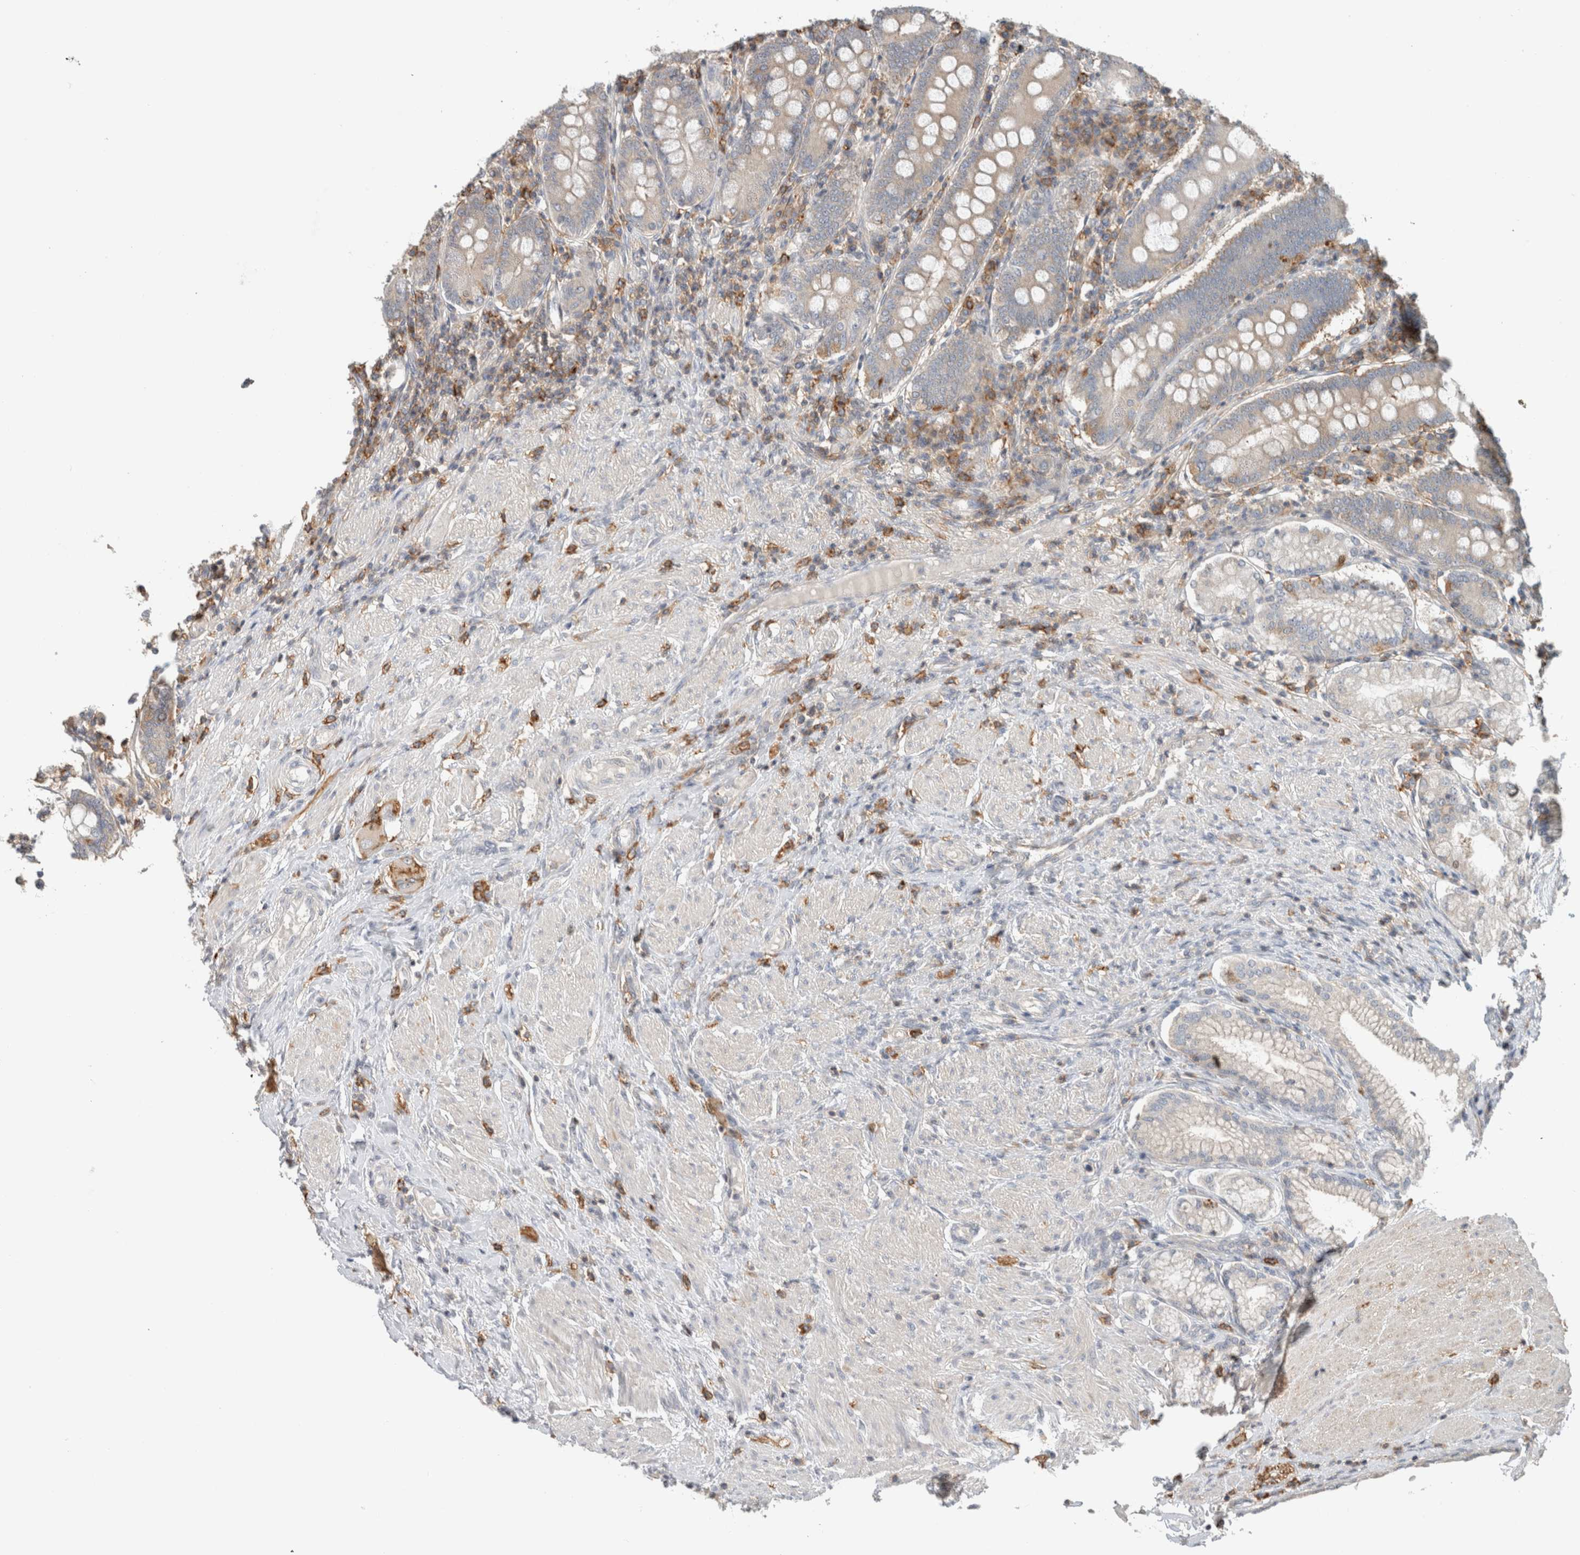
{"staining": {"intensity": "weak", "quantity": "<25%", "location": "cytoplasmic/membranous"}, "tissue": "duodenum", "cell_type": "Glandular cells", "image_type": "normal", "snomed": [{"axis": "morphology", "description": "Normal tissue, NOS"}, {"axis": "morphology", "description": "Adenocarcinoma, NOS"}, {"axis": "topography", "description": "Pancreas"}, {"axis": "topography", "description": "Duodenum"}], "caption": "Immunohistochemical staining of normal duodenum exhibits no significant expression in glandular cells. (Brightfield microscopy of DAB immunohistochemistry (IHC) at high magnification).", "gene": "ERCC6L2", "patient": {"sex": "male", "age": 50}}